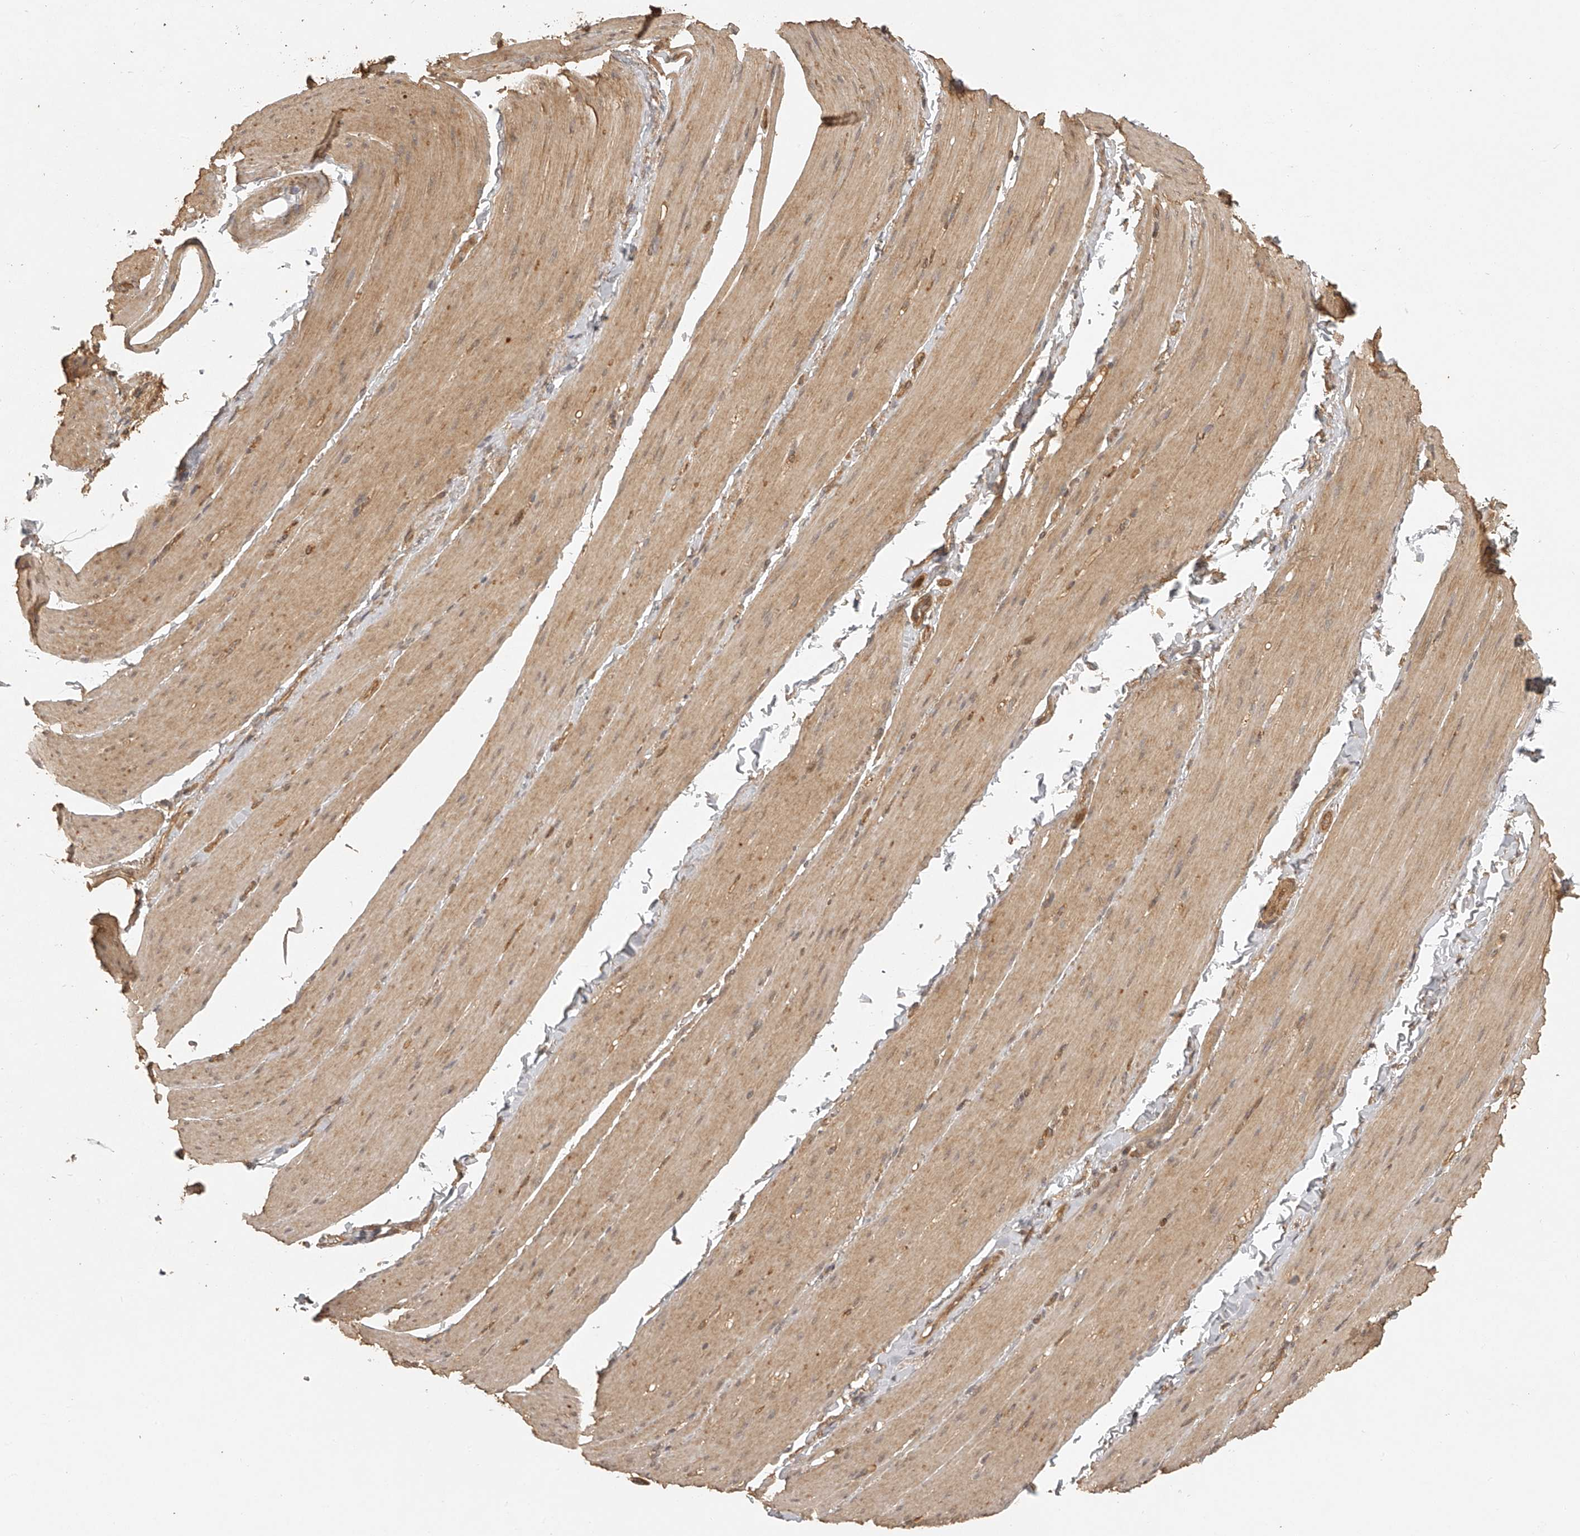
{"staining": {"intensity": "weak", "quantity": ">75%", "location": "cytoplasmic/membranous"}, "tissue": "smooth muscle", "cell_type": "Smooth muscle cells", "image_type": "normal", "snomed": [{"axis": "morphology", "description": "Normal tissue, NOS"}, {"axis": "topography", "description": "Smooth muscle"}, {"axis": "topography", "description": "Small intestine"}], "caption": "Immunohistochemistry staining of normal smooth muscle, which demonstrates low levels of weak cytoplasmic/membranous staining in approximately >75% of smooth muscle cells indicating weak cytoplasmic/membranous protein expression. The staining was performed using DAB (3,3'-diaminobenzidine) (brown) for protein detection and nuclei were counterstained in hematoxylin (blue).", "gene": "BCL2L11", "patient": {"sex": "female", "age": 84}}